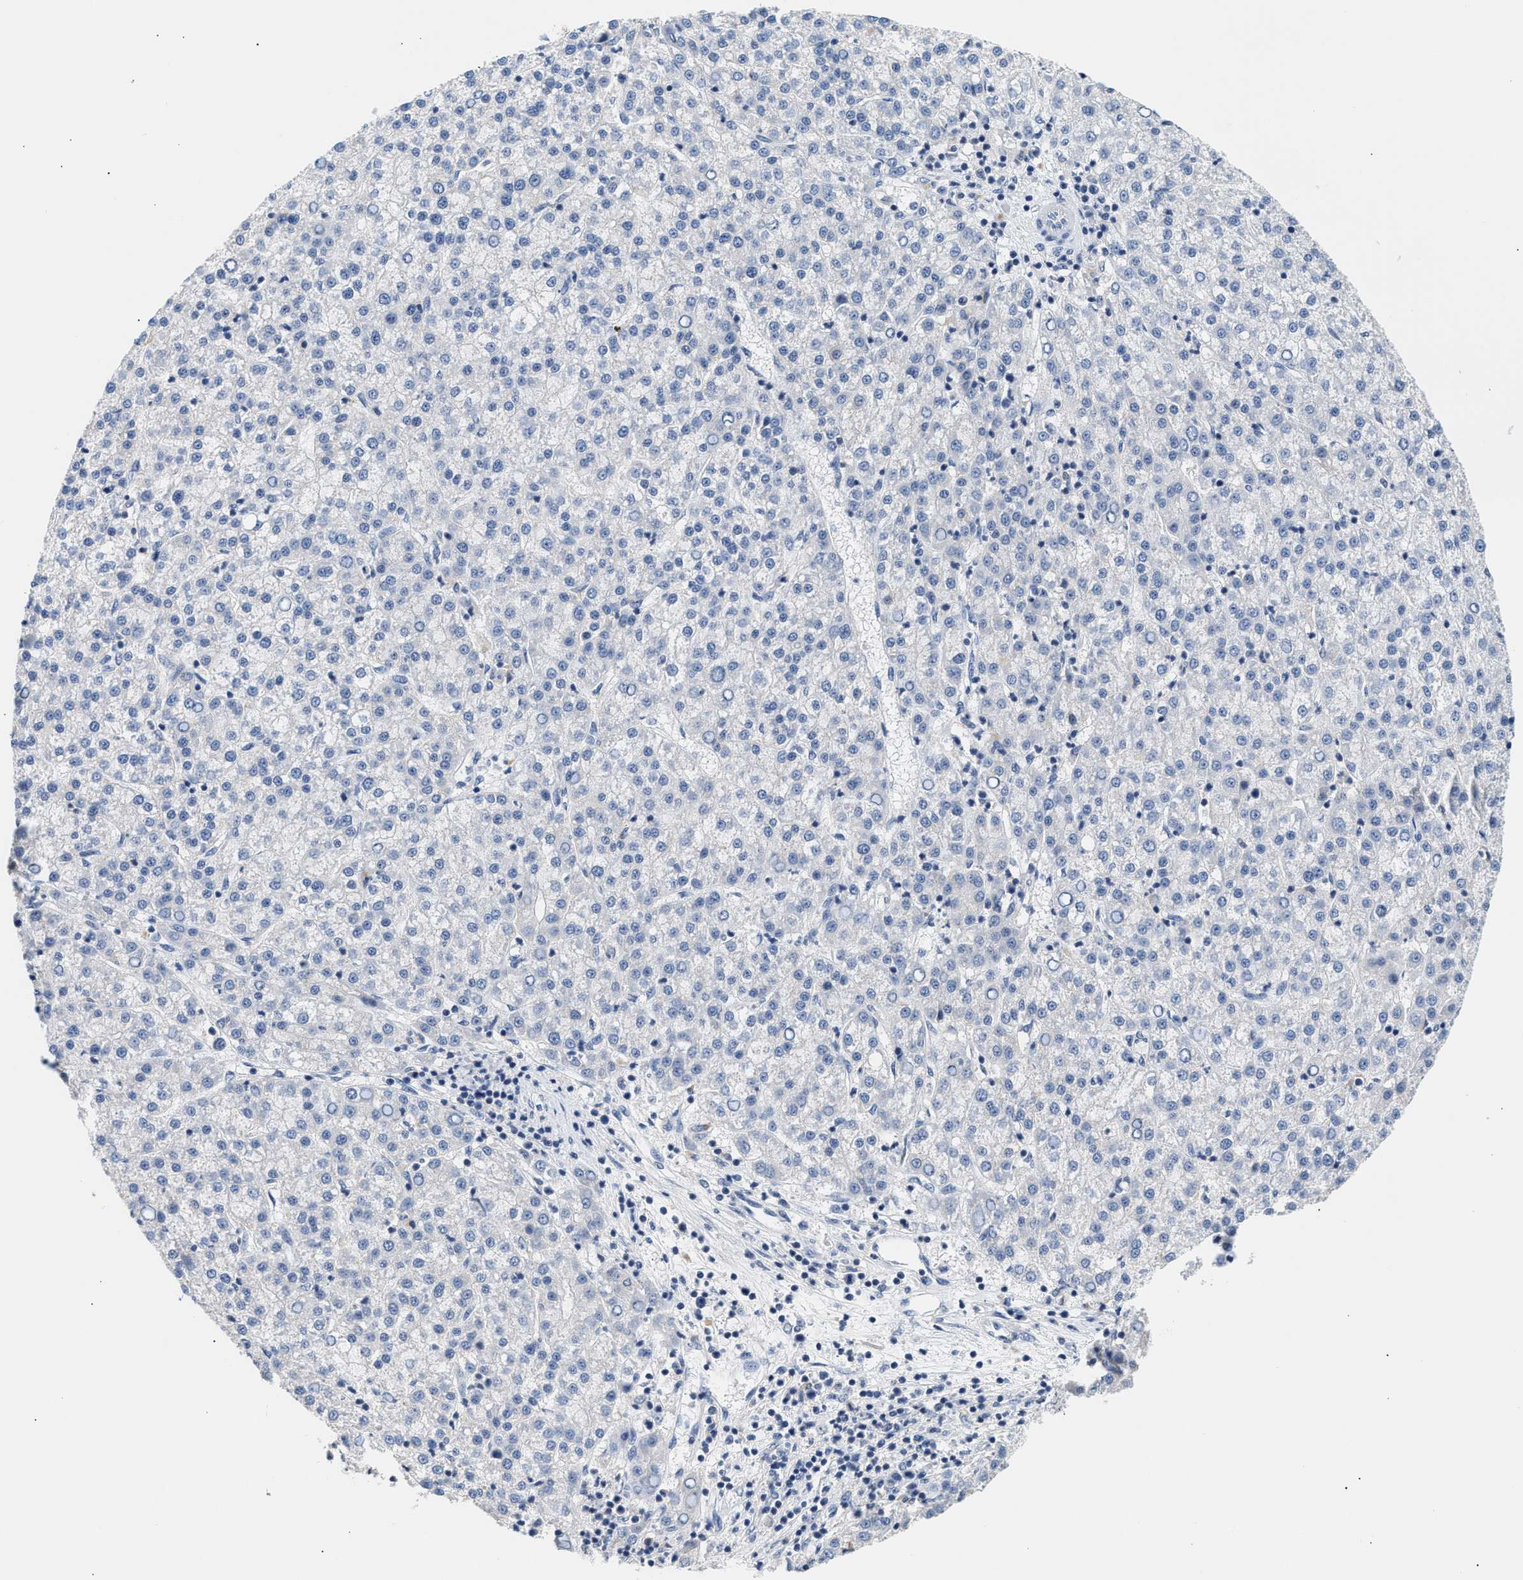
{"staining": {"intensity": "negative", "quantity": "none", "location": "none"}, "tissue": "liver cancer", "cell_type": "Tumor cells", "image_type": "cancer", "snomed": [{"axis": "morphology", "description": "Carcinoma, Hepatocellular, NOS"}, {"axis": "topography", "description": "Liver"}], "caption": "Tumor cells are negative for brown protein staining in liver cancer (hepatocellular carcinoma).", "gene": "PPM1L", "patient": {"sex": "female", "age": 58}}